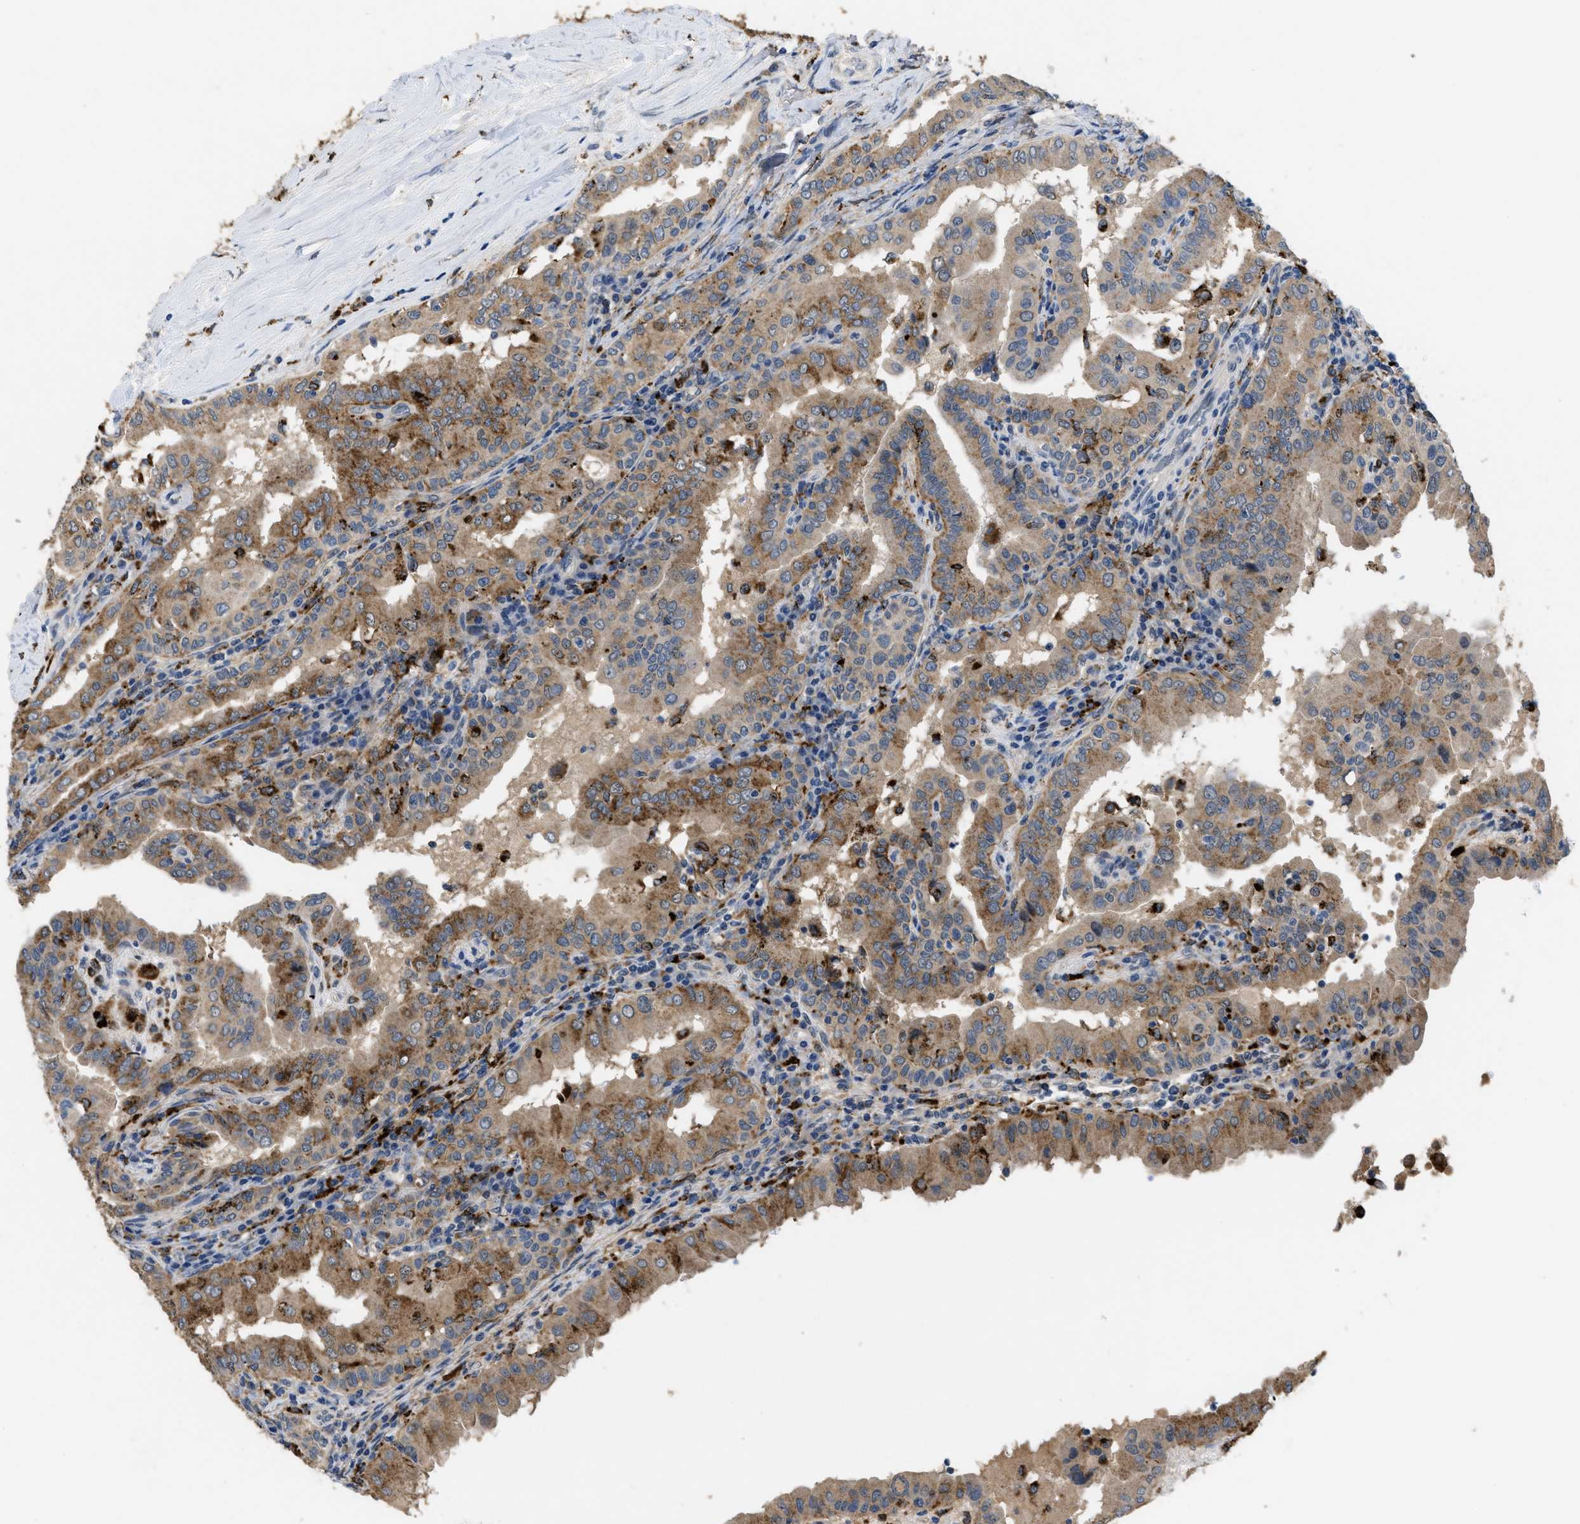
{"staining": {"intensity": "moderate", "quantity": ">75%", "location": "cytoplasmic/membranous"}, "tissue": "thyroid cancer", "cell_type": "Tumor cells", "image_type": "cancer", "snomed": [{"axis": "morphology", "description": "Papillary adenocarcinoma, NOS"}, {"axis": "topography", "description": "Thyroid gland"}], "caption": "High-power microscopy captured an immunohistochemistry histopathology image of thyroid cancer, revealing moderate cytoplasmic/membranous expression in about >75% of tumor cells.", "gene": "BMPR2", "patient": {"sex": "male", "age": 33}}